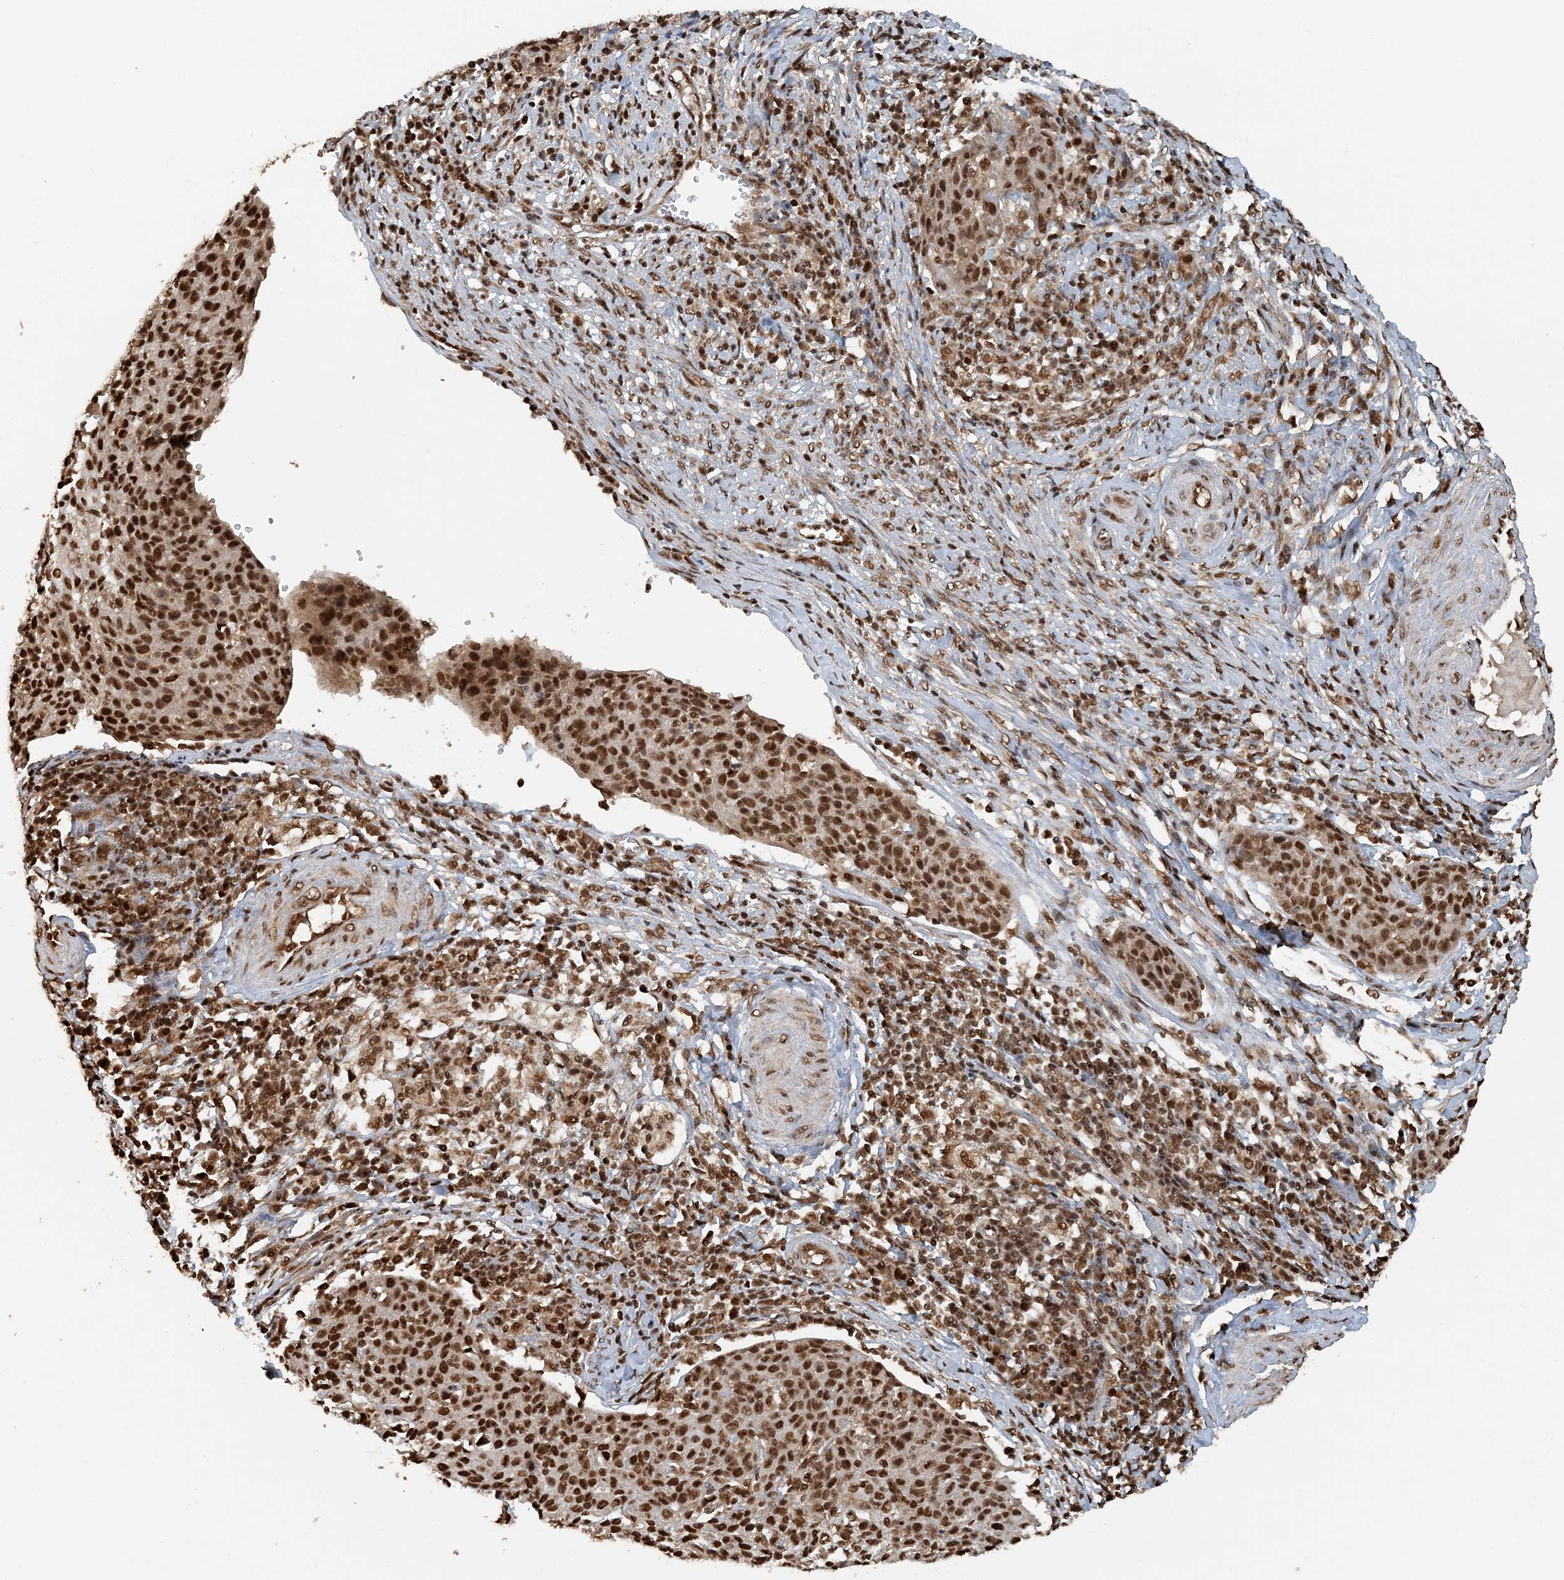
{"staining": {"intensity": "strong", "quantity": ">75%", "location": "nuclear"}, "tissue": "cervical cancer", "cell_type": "Tumor cells", "image_type": "cancer", "snomed": [{"axis": "morphology", "description": "Squamous cell carcinoma, NOS"}, {"axis": "topography", "description": "Cervix"}], "caption": "About >75% of tumor cells in human cervical cancer (squamous cell carcinoma) show strong nuclear protein staining as visualized by brown immunohistochemical staining.", "gene": "ARHGAP35", "patient": {"sex": "female", "age": 38}}